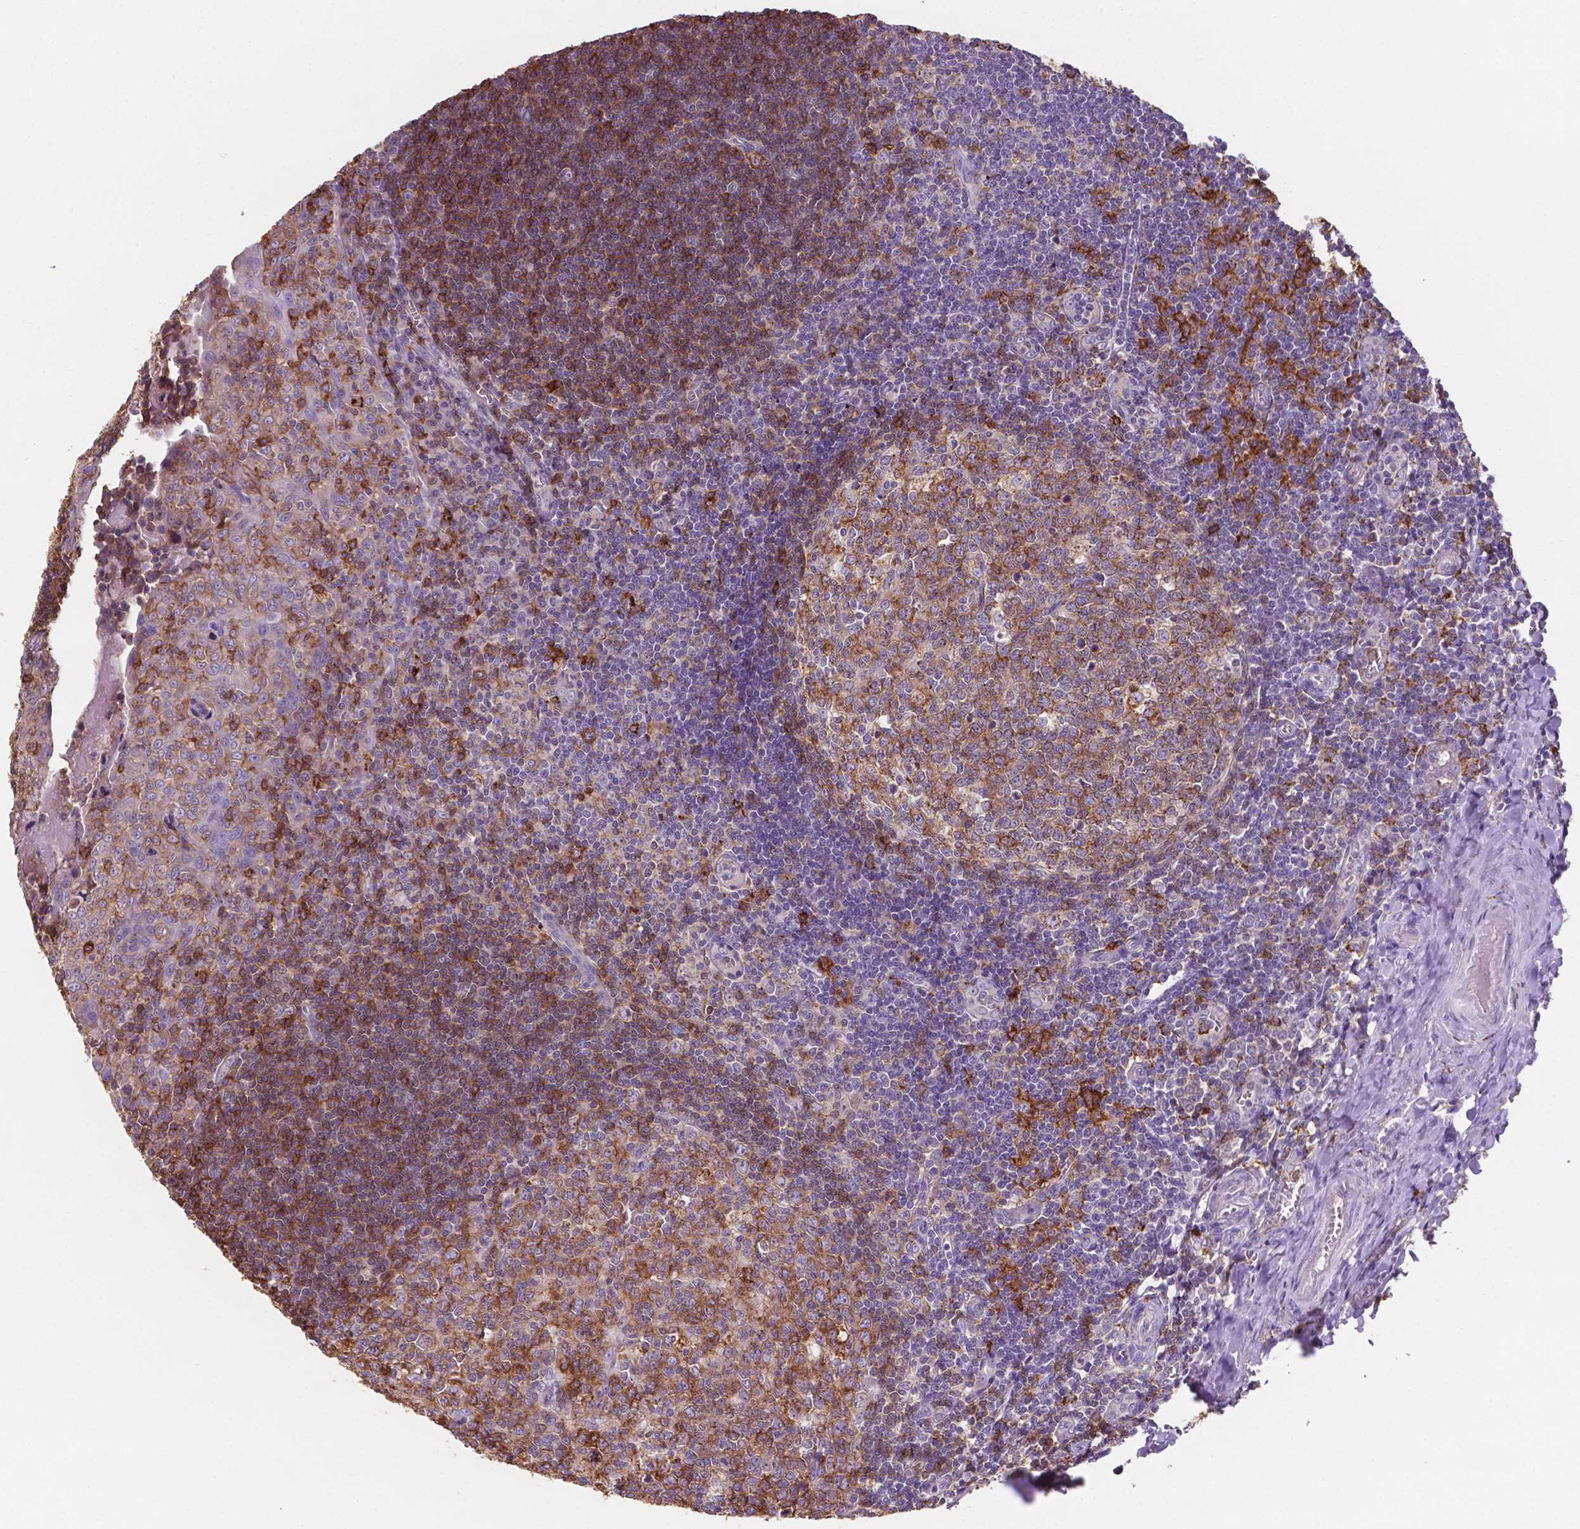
{"staining": {"intensity": "moderate", "quantity": ">75%", "location": "cytoplasmic/membranous"}, "tissue": "tonsil", "cell_type": "Germinal center cells", "image_type": "normal", "snomed": [{"axis": "morphology", "description": "Normal tissue, NOS"}, {"axis": "morphology", "description": "Inflammation, NOS"}, {"axis": "topography", "description": "Tonsil"}], "caption": "This is an image of IHC staining of benign tonsil, which shows moderate positivity in the cytoplasmic/membranous of germinal center cells.", "gene": "MKRN2OS", "patient": {"sex": "female", "age": 31}}